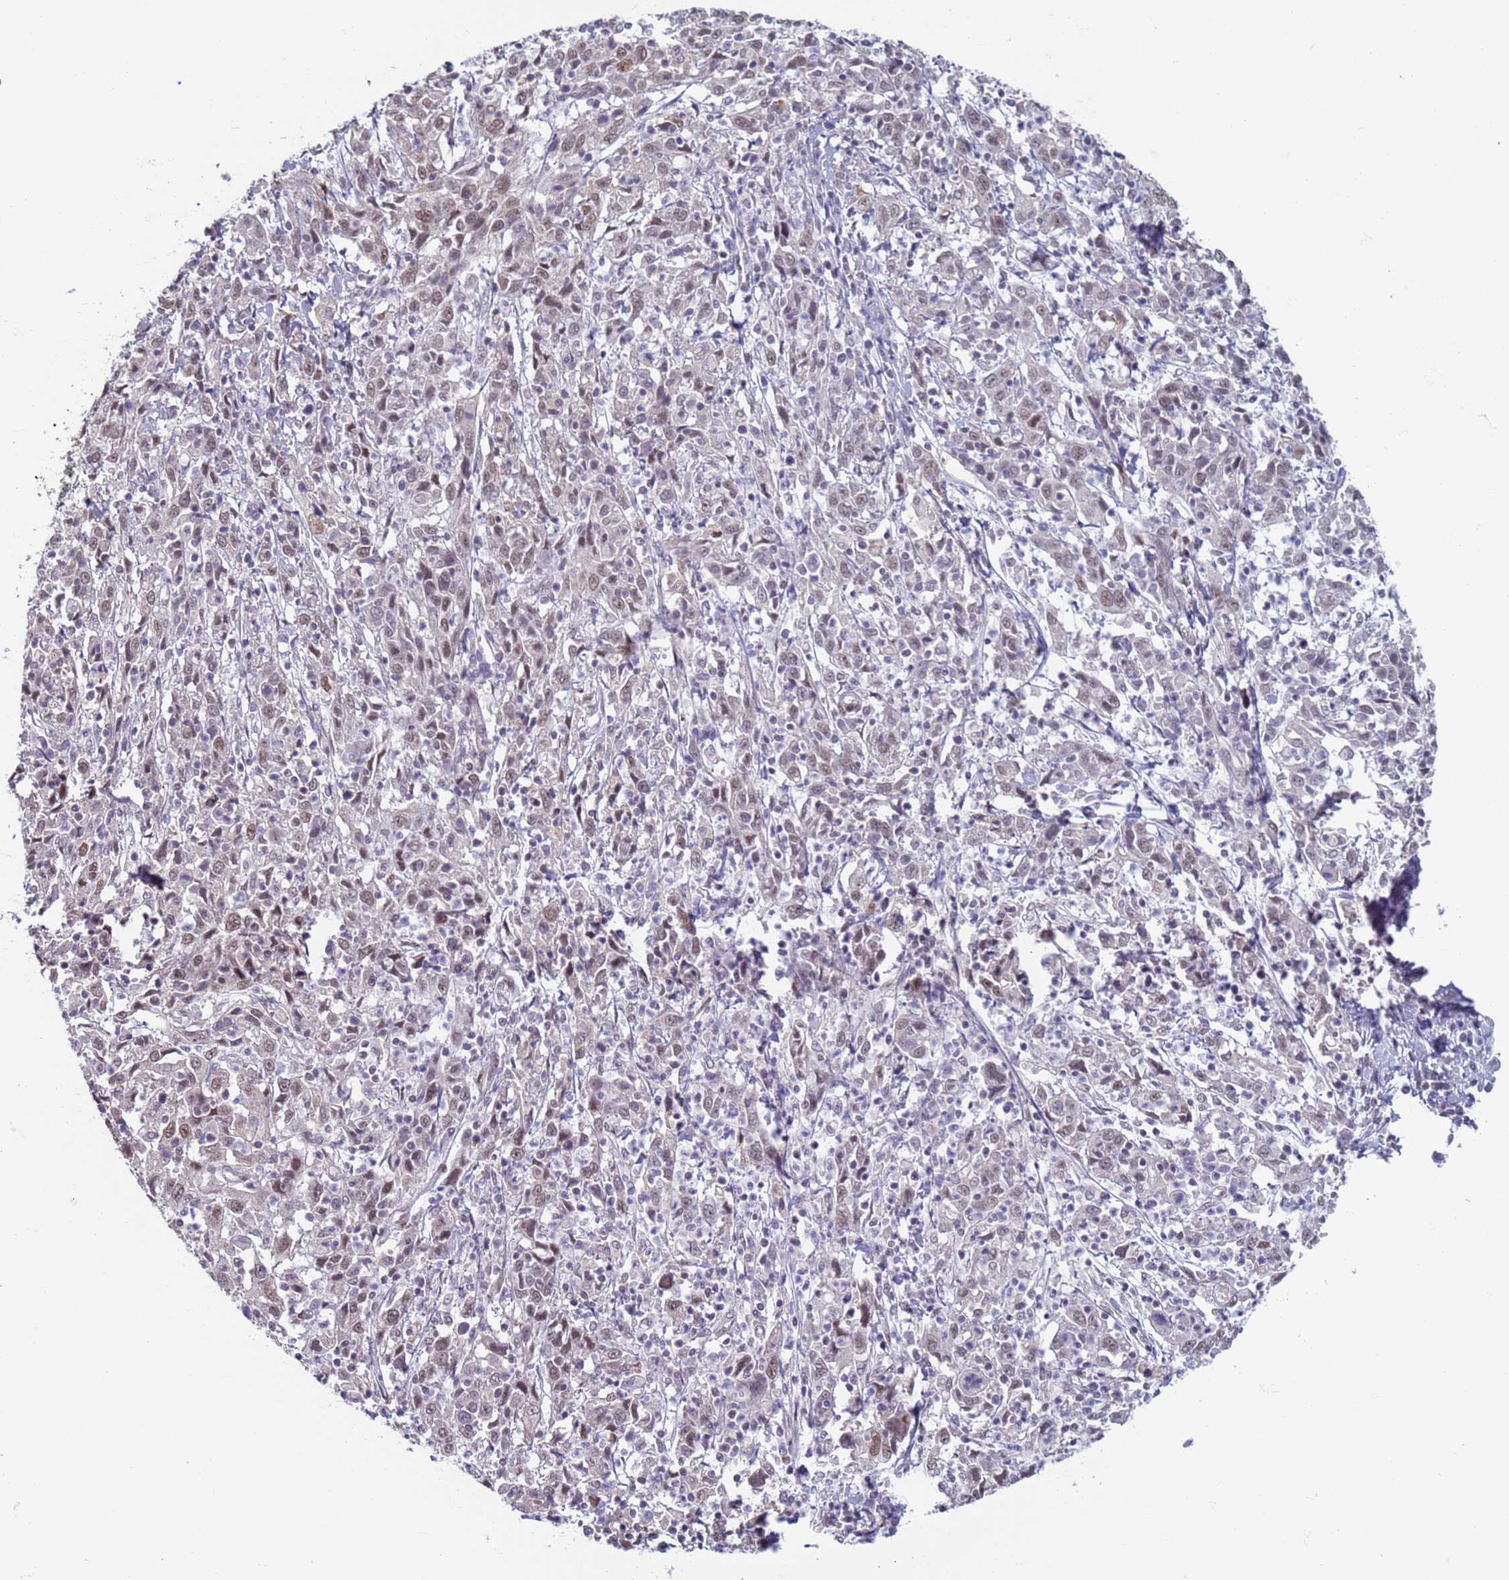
{"staining": {"intensity": "weak", "quantity": ">75%", "location": "nuclear"}, "tissue": "cervical cancer", "cell_type": "Tumor cells", "image_type": "cancer", "snomed": [{"axis": "morphology", "description": "Squamous cell carcinoma, NOS"}, {"axis": "topography", "description": "Cervix"}], "caption": "Immunohistochemistry (IHC) staining of cervical cancer (squamous cell carcinoma), which reveals low levels of weak nuclear staining in approximately >75% of tumor cells indicating weak nuclear protein staining. The staining was performed using DAB (3,3'-diaminobenzidine) (brown) for protein detection and nuclei were counterstained in hematoxylin (blue).", "gene": "SAE1", "patient": {"sex": "female", "age": 46}}